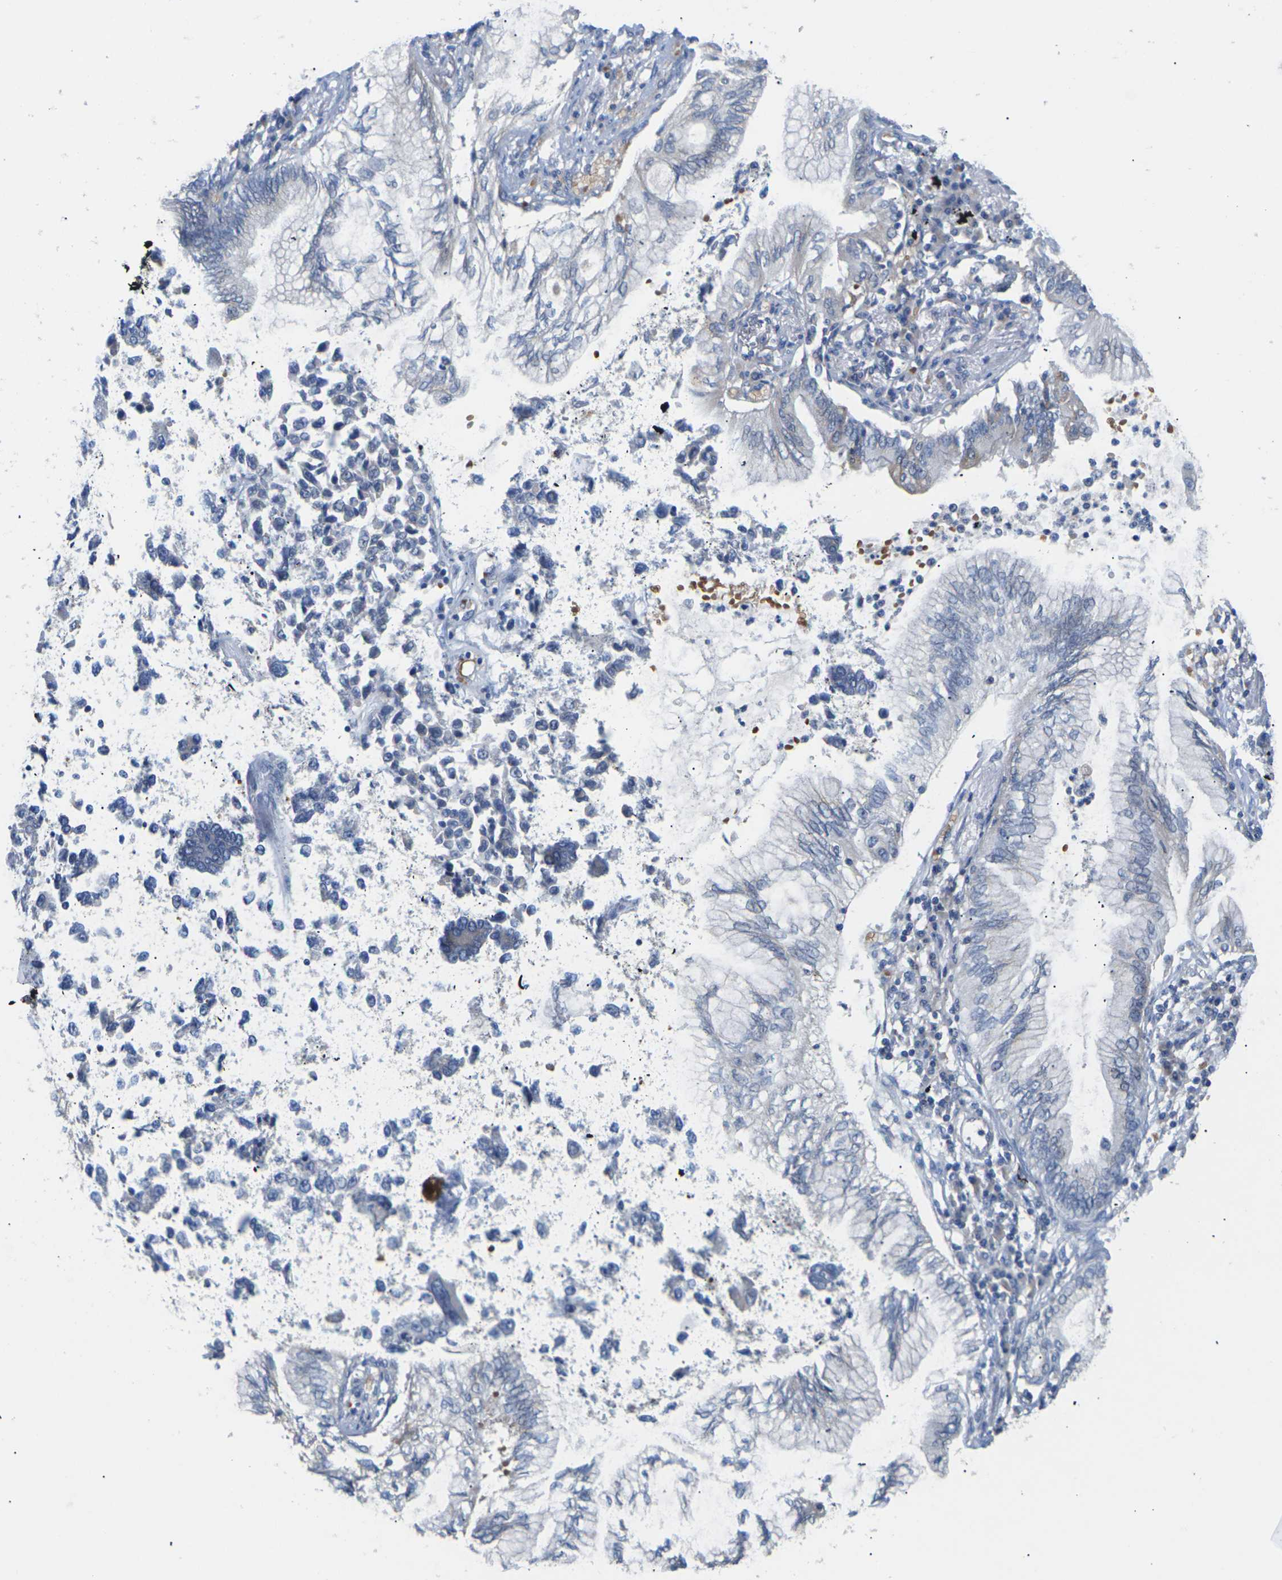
{"staining": {"intensity": "negative", "quantity": "none", "location": "none"}, "tissue": "lung cancer", "cell_type": "Tumor cells", "image_type": "cancer", "snomed": [{"axis": "morphology", "description": "Normal tissue, NOS"}, {"axis": "morphology", "description": "Adenocarcinoma, NOS"}, {"axis": "topography", "description": "Bronchus"}, {"axis": "topography", "description": "Lung"}], "caption": "Photomicrograph shows no significant protein staining in tumor cells of lung cancer (adenocarcinoma).", "gene": "TMCO4", "patient": {"sex": "female", "age": 70}}